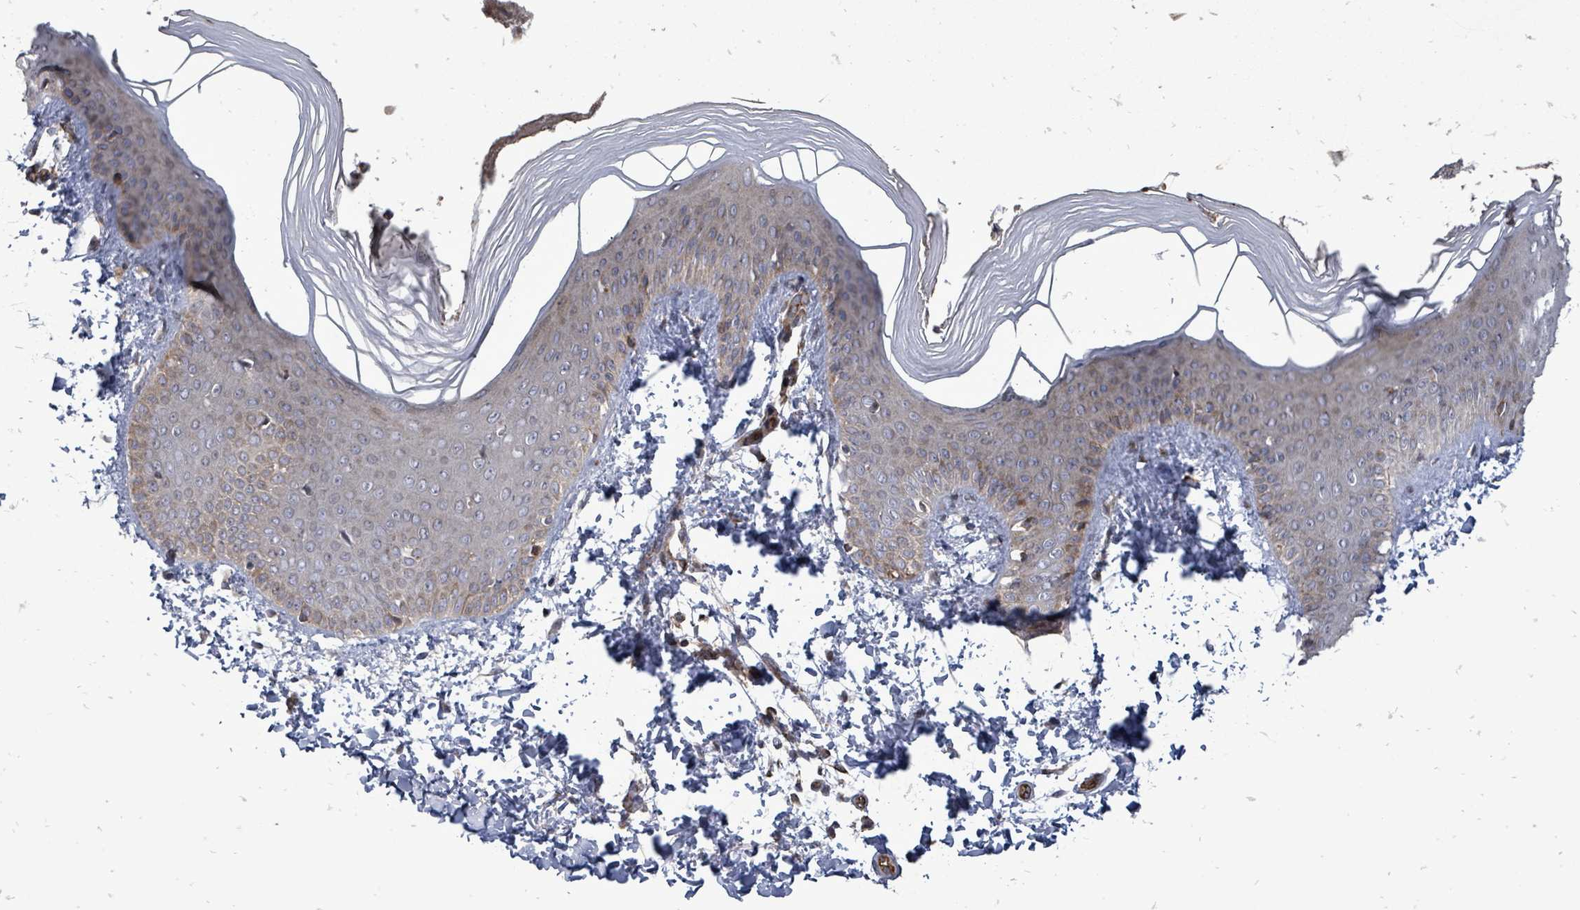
{"staining": {"intensity": "weak", "quantity": "<25%", "location": "cytoplasmic/membranous"}, "tissue": "skin", "cell_type": "Epidermal cells", "image_type": "normal", "snomed": [{"axis": "morphology", "description": "Normal tissue, NOS"}, {"axis": "morphology", "description": "Inflammation, NOS"}, {"axis": "topography", "description": "Soft tissue"}, {"axis": "topography", "description": "Anal"}], "caption": "The photomicrograph shows no staining of epidermal cells in benign skin.", "gene": "RALGAPB", "patient": {"sex": "female", "age": 15}}